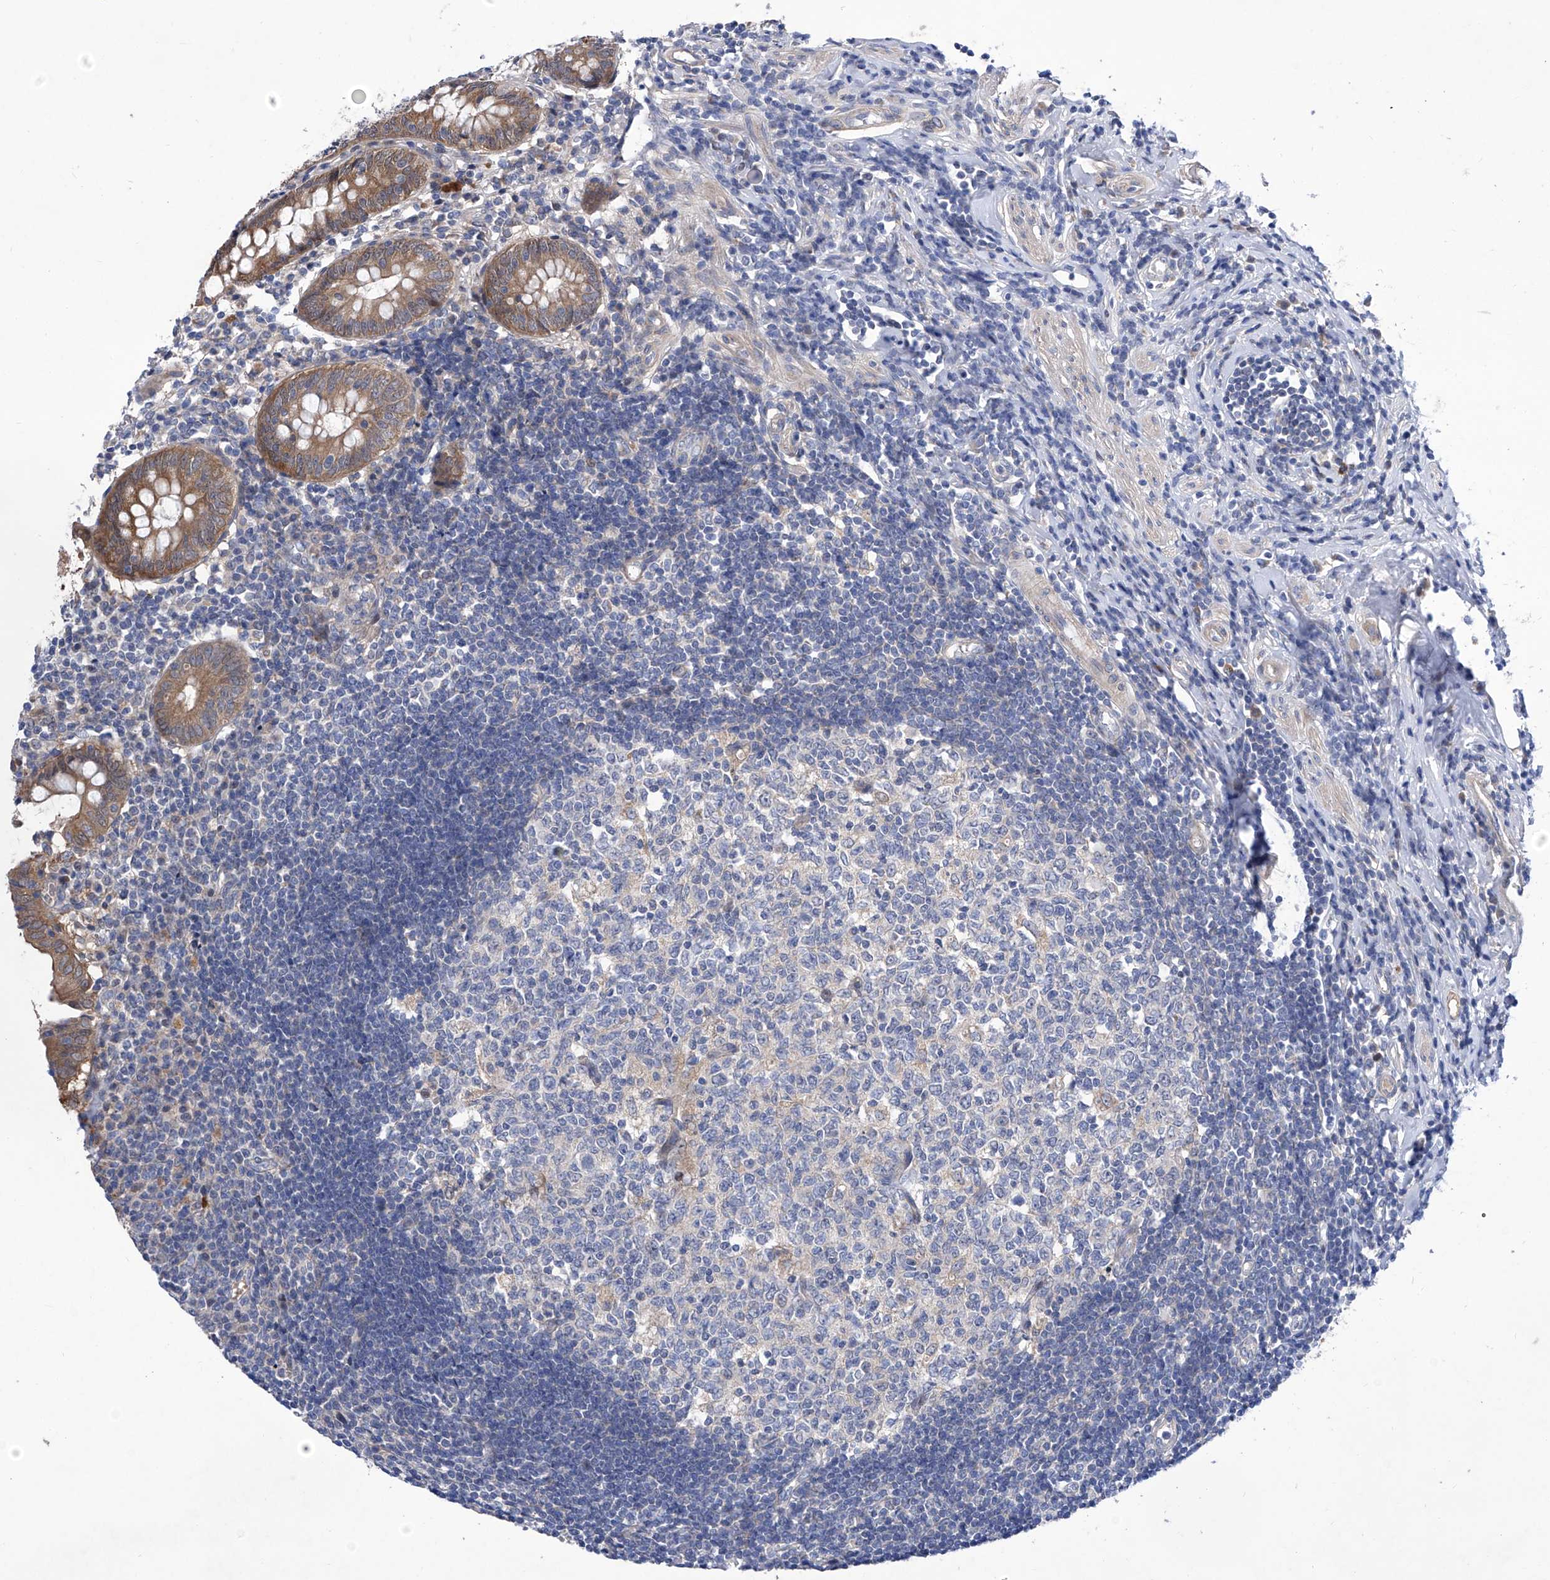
{"staining": {"intensity": "moderate", "quantity": ">75%", "location": "cytoplasmic/membranous,nuclear"}, "tissue": "appendix", "cell_type": "Glandular cells", "image_type": "normal", "snomed": [{"axis": "morphology", "description": "Normal tissue, NOS"}, {"axis": "topography", "description": "Appendix"}], "caption": "Immunohistochemical staining of benign human appendix reveals moderate cytoplasmic/membranous,nuclear protein expression in about >75% of glandular cells.", "gene": "SRBD1", "patient": {"sex": "female", "age": 54}}